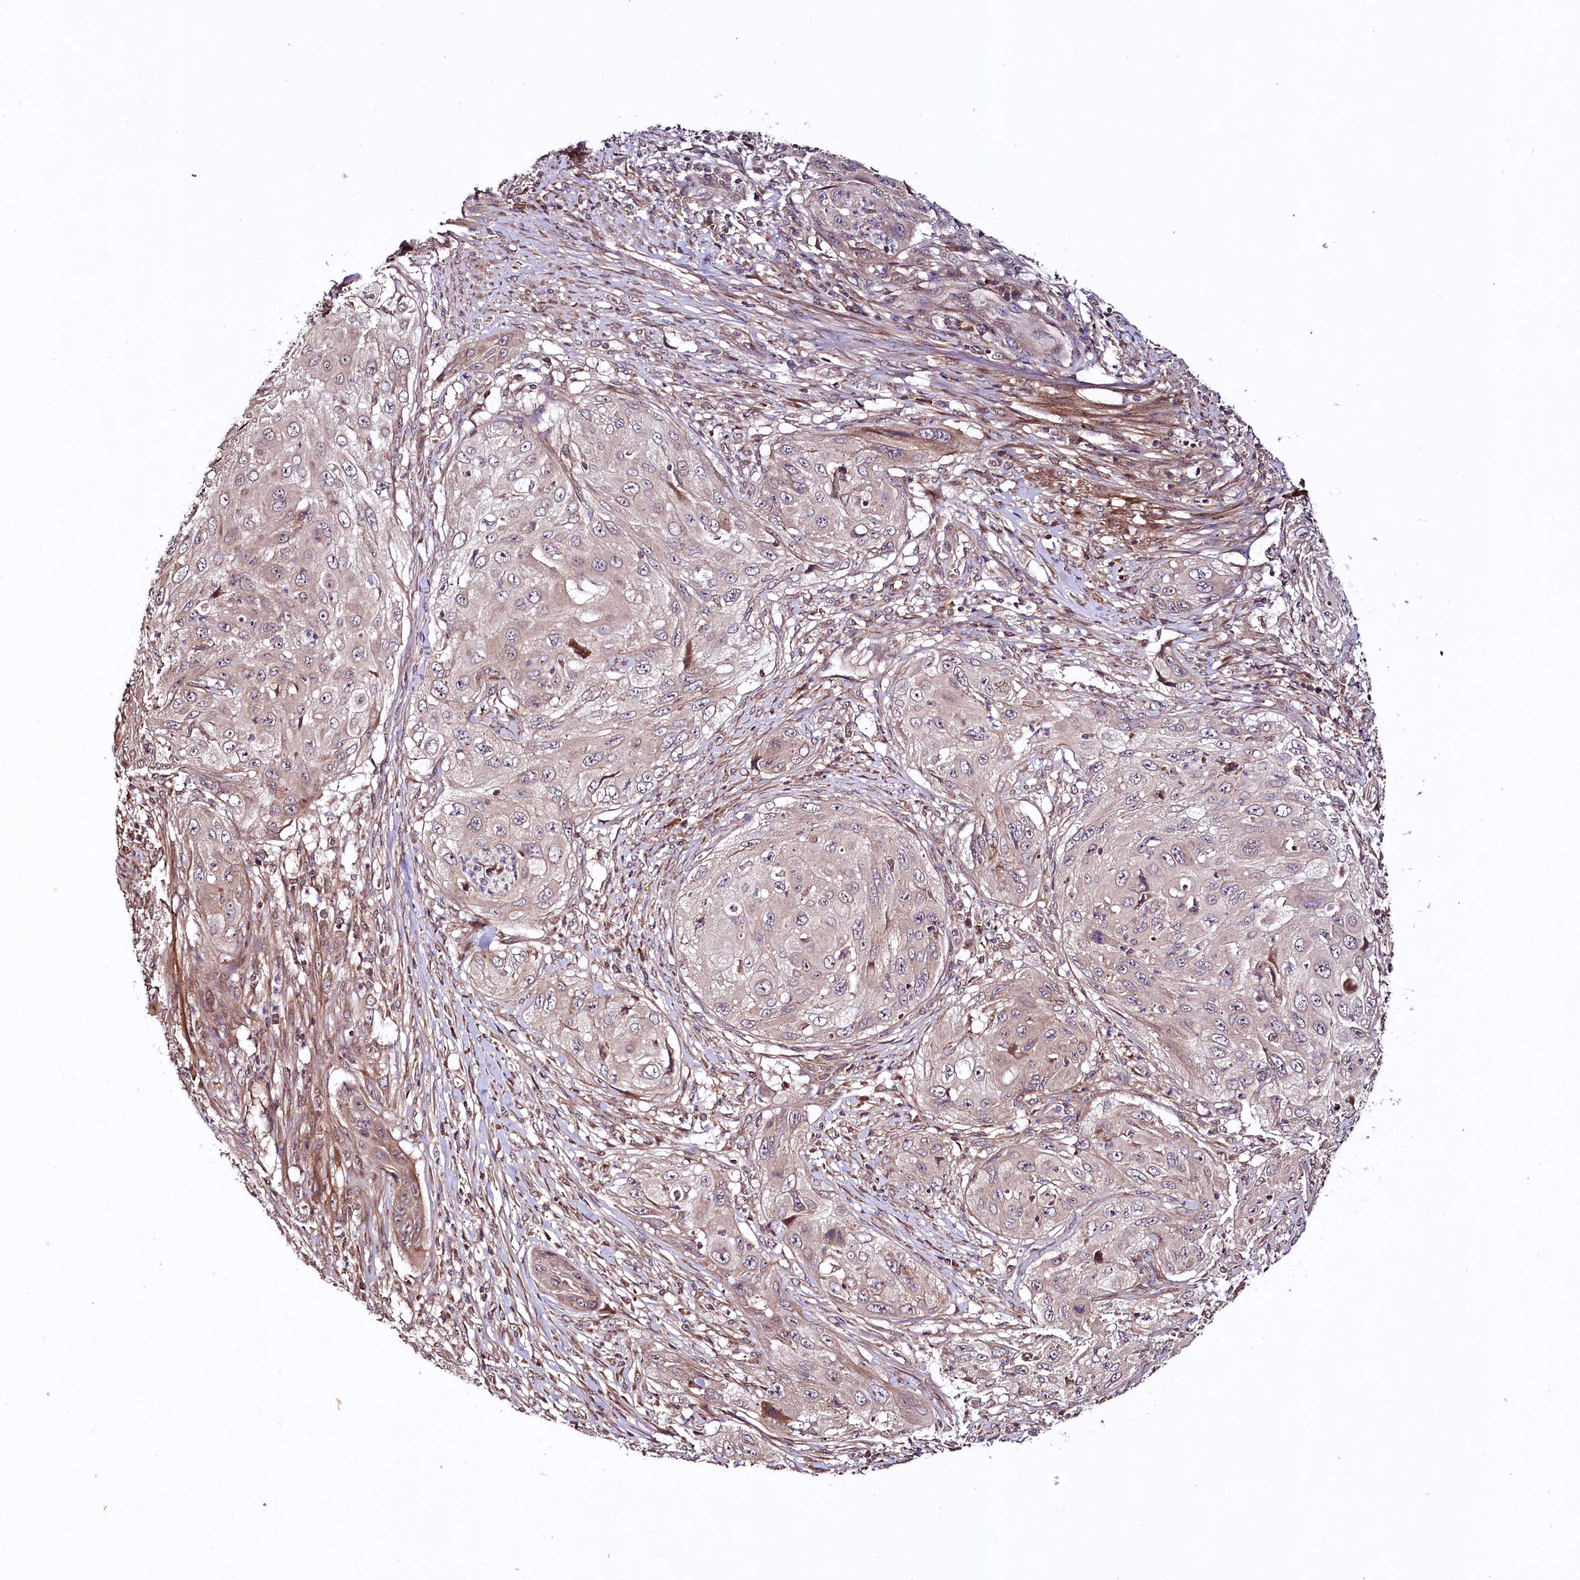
{"staining": {"intensity": "weak", "quantity": "25%-75%", "location": "cytoplasmic/membranous"}, "tissue": "cervical cancer", "cell_type": "Tumor cells", "image_type": "cancer", "snomed": [{"axis": "morphology", "description": "Squamous cell carcinoma, NOS"}, {"axis": "topography", "description": "Cervix"}], "caption": "Squamous cell carcinoma (cervical) stained for a protein exhibits weak cytoplasmic/membranous positivity in tumor cells. (DAB (3,3'-diaminobenzidine) = brown stain, brightfield microscopy at high magnification).", "gene": "TNPO3", "patient": {"sex": "female", "age": 42}}